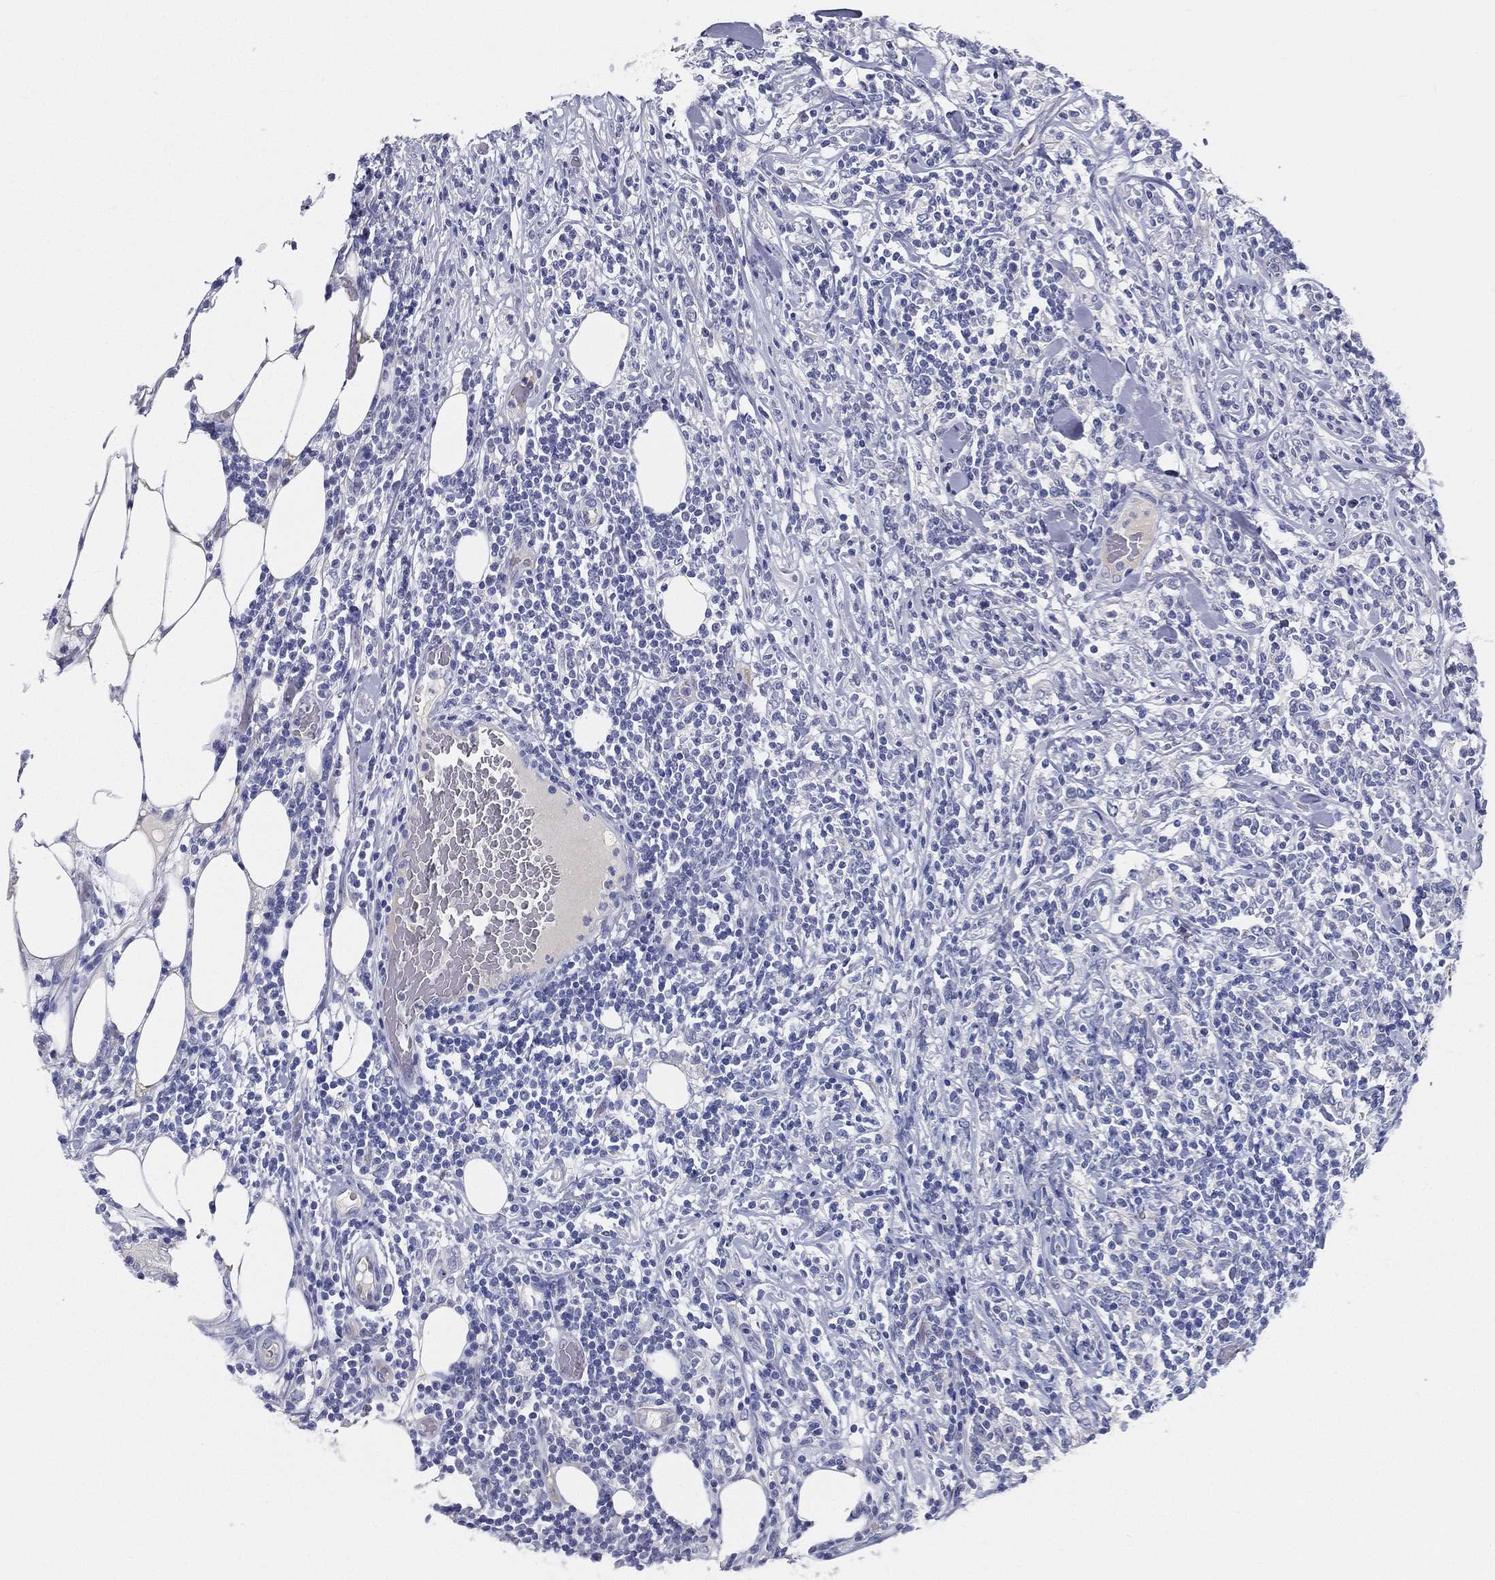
{"staining": {"intensity": "negative", "quantity": "none", "location": "none"}, "tissue": "lymphoma", "cell_type": "Tumor cells", "image_type": "cancer", "snomed": [{"axis": "morphology", "description": "Malignant lymphoma, non-Hodgkin's type, High grade"}, {"axis": "topography", "description": "Lymph node"}], "caption": "Immunohistochemistry photomicrograph of neoplastic tissue: malignant lymphoma, non-Hodgkin's type (high-grade) stained with DAB (3,3'-diaminobenzidine) shows no significant protein staining in tumor cells.", "gene": "STS", "patient": {"sex": "female", "age": 84}}